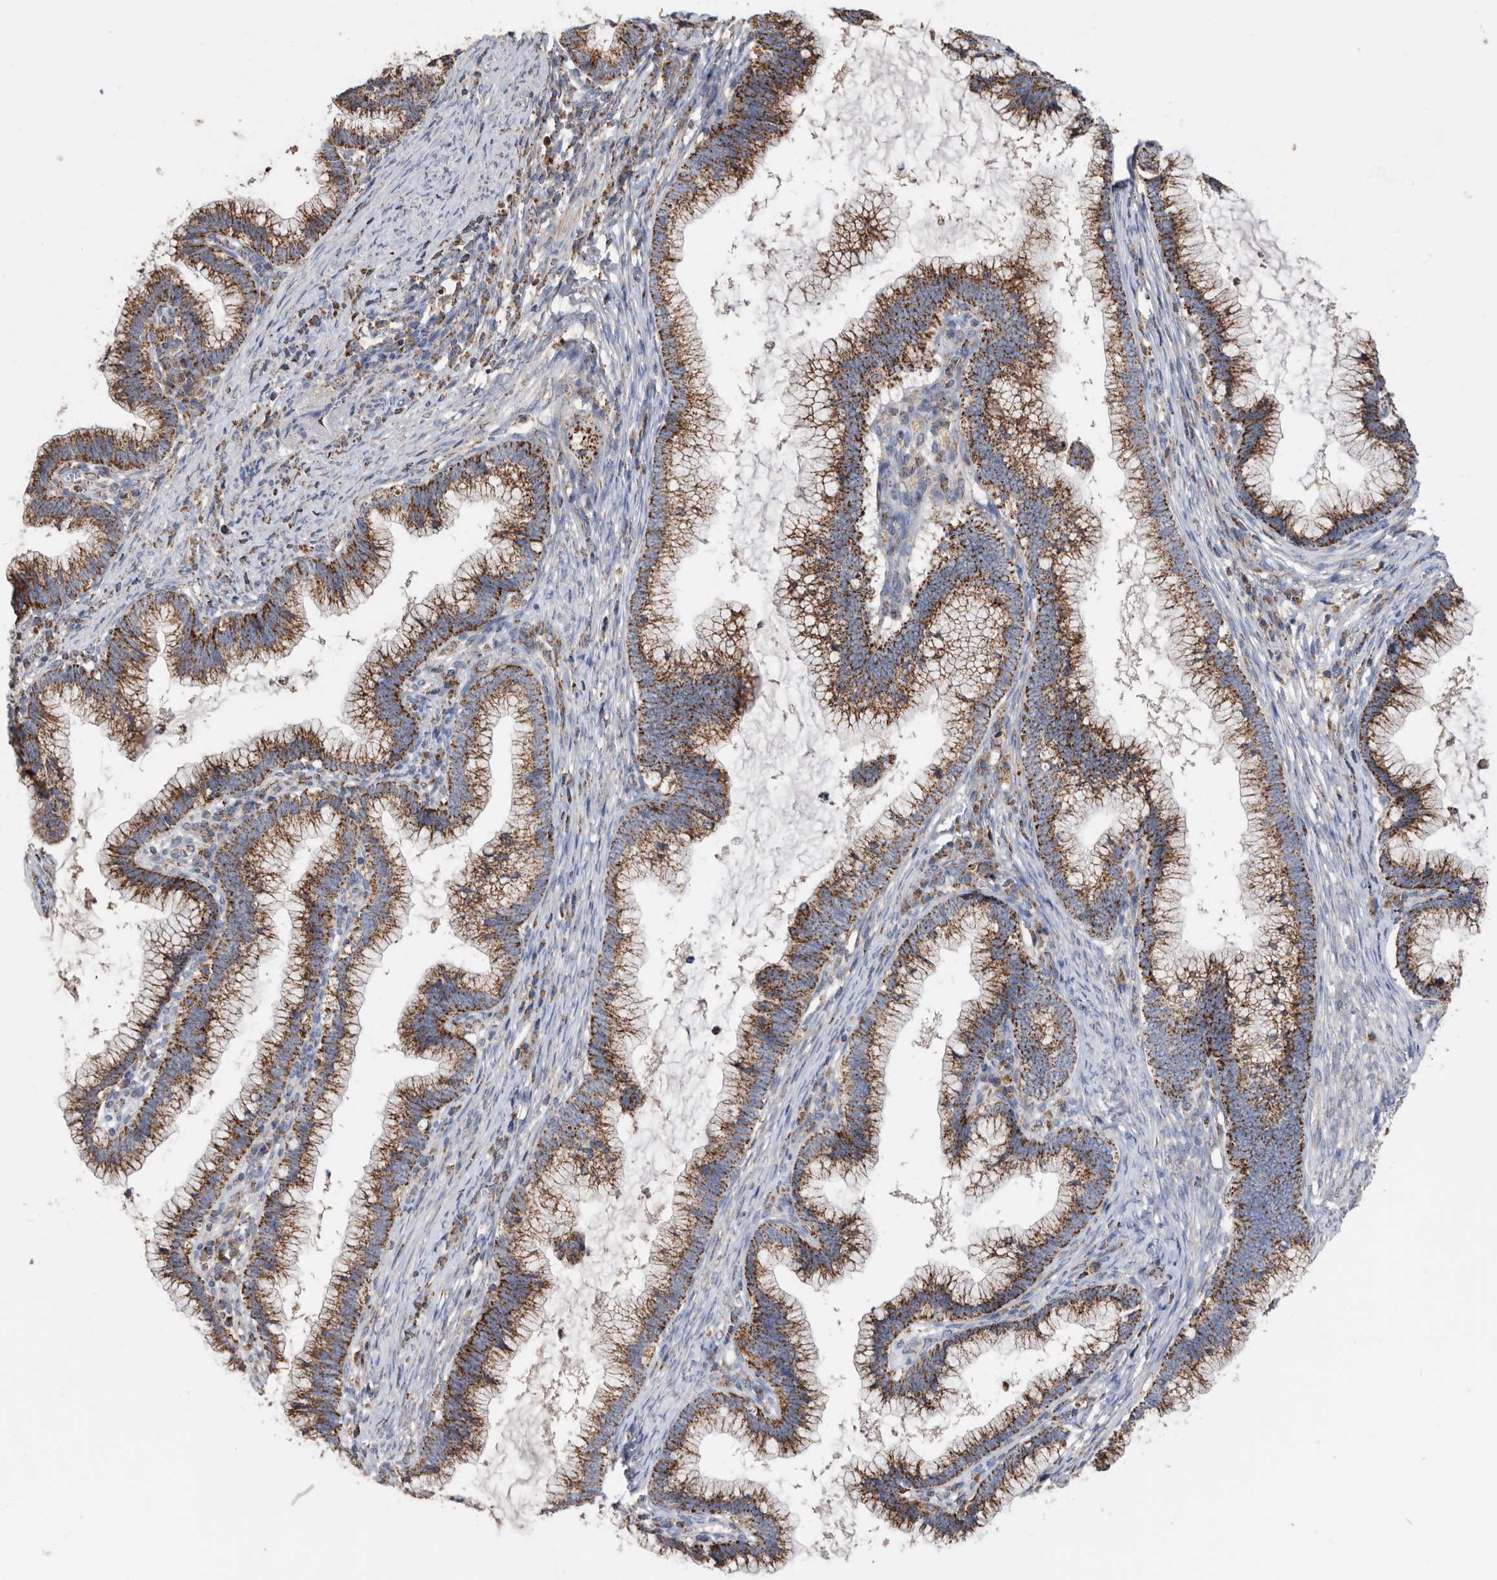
{"staining": {"intensity": "strong", "quantity": ">75%", "location": "cytoplasmic/membranous"}, "tissue": "cervical cancer", "cell_type": "Tumor cells", "image_type": "cancer", "snomed": [{"axis": "morphology", "description": "Adenocarcinoma, NOS"}, {"axis": "topography", "description": "Cervix"}], "caption": "Cervical adenocarcinoma tissue shows strong cytoplasmic/membranous expression in about >75% of tumor cells", "gene": "WFDC1", "patient": {"sex": "female", "age": 36}}